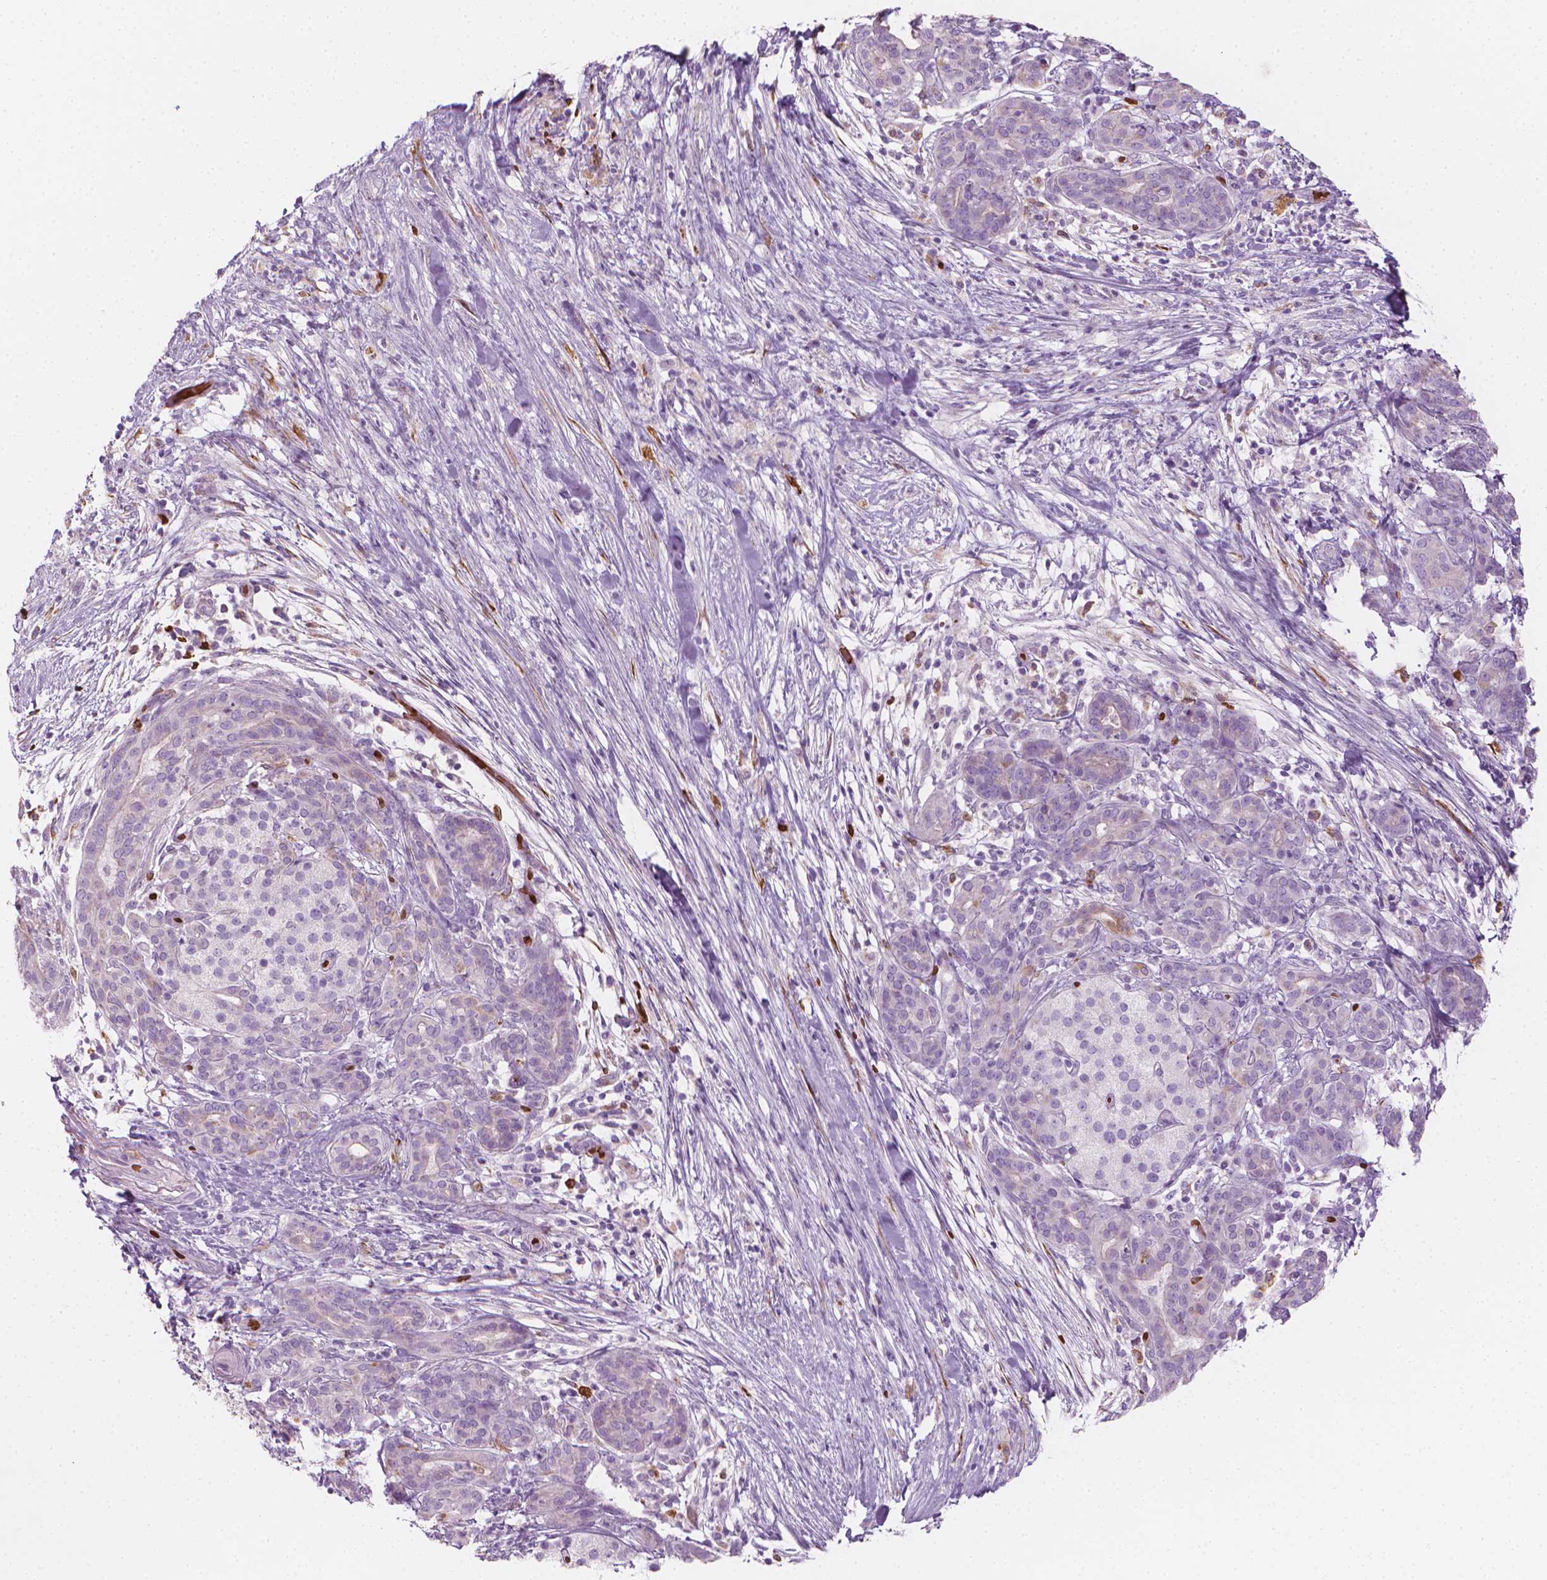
{"staining": {"intensity": "negative", "quantity": "none", "location": "none"}, "tissue": "pancreatic cancer", "cell_type": "Tumor cells", "image_type": "cancer", "snomed": [{"axis": "morphology", "description": "Adenocarcinoma, NOS"}, {"axis": "topography", "description": "Pancreas"}], "caption": "IHC micrograph of pancreatic cancer stained for a protein (brown), which reveals no staining in tumor cells. The staining is performed using DAB (3,3'-diaminobenzidine) brown chromogen with nuclei counter-stained in using hematoxylin.", "gene": "CES1", "patient": {"sex": "male", "age": 44}}